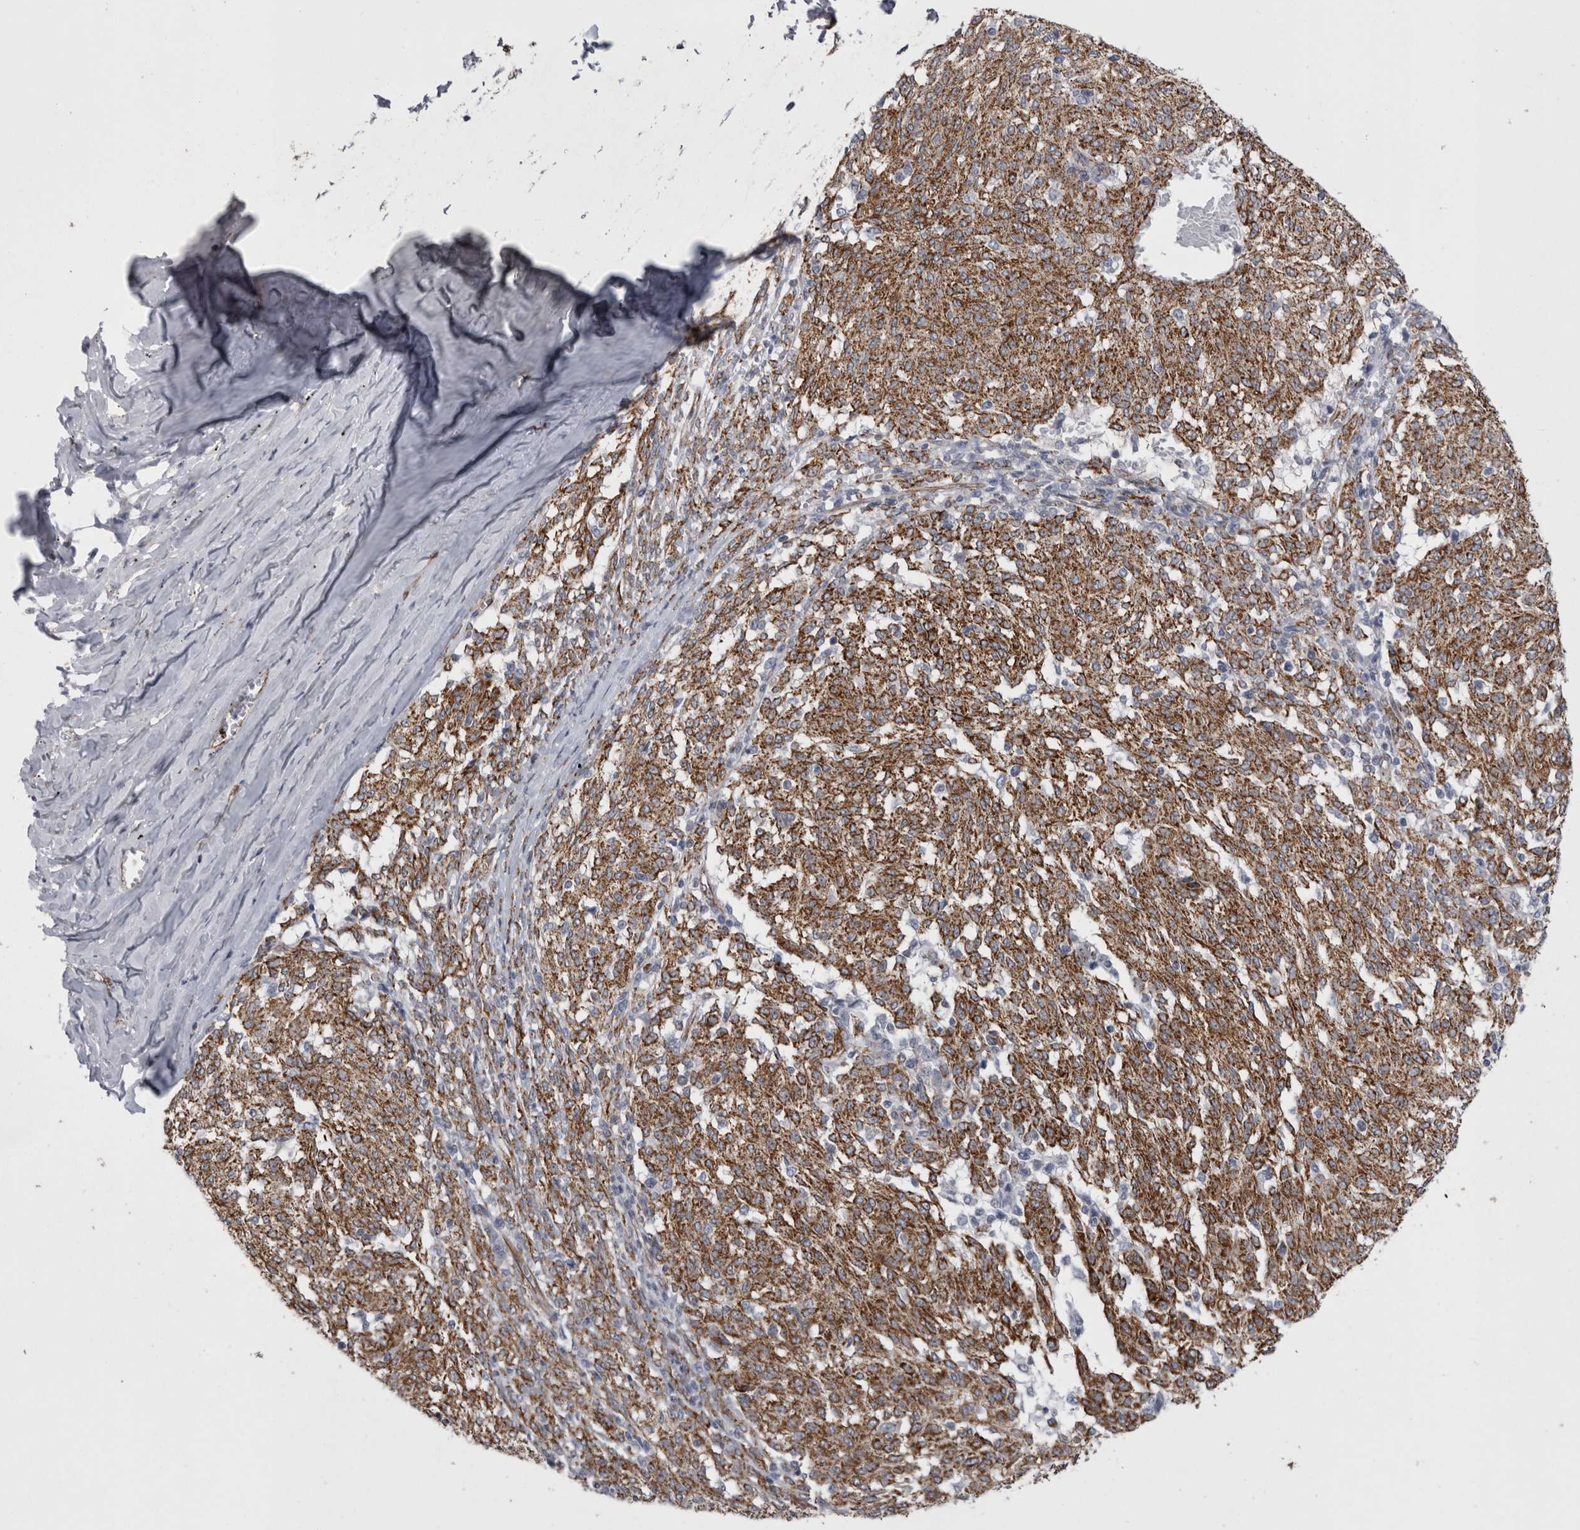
{"staining": {"intensity": "moderate", "quantity": ">75%", "location": "cytoplasmic/membranous"}, "tissue": "melanoma", "cell_type": "Tumor cells", "image_type": "cancer", "snomed": [{"axis": "morphology", "description": "Malignant melanoma, NOS"}, {"axis": "topography", "description": "Skin"}], "caption": "Human malignant melanoma stained for a protein (brown) demonstrates moderate cytoplasmic/membranous positive staining in about >75% of tumor cells.", "gene": "ACOT7", "patient": {"sex": "female", "age": 72}}